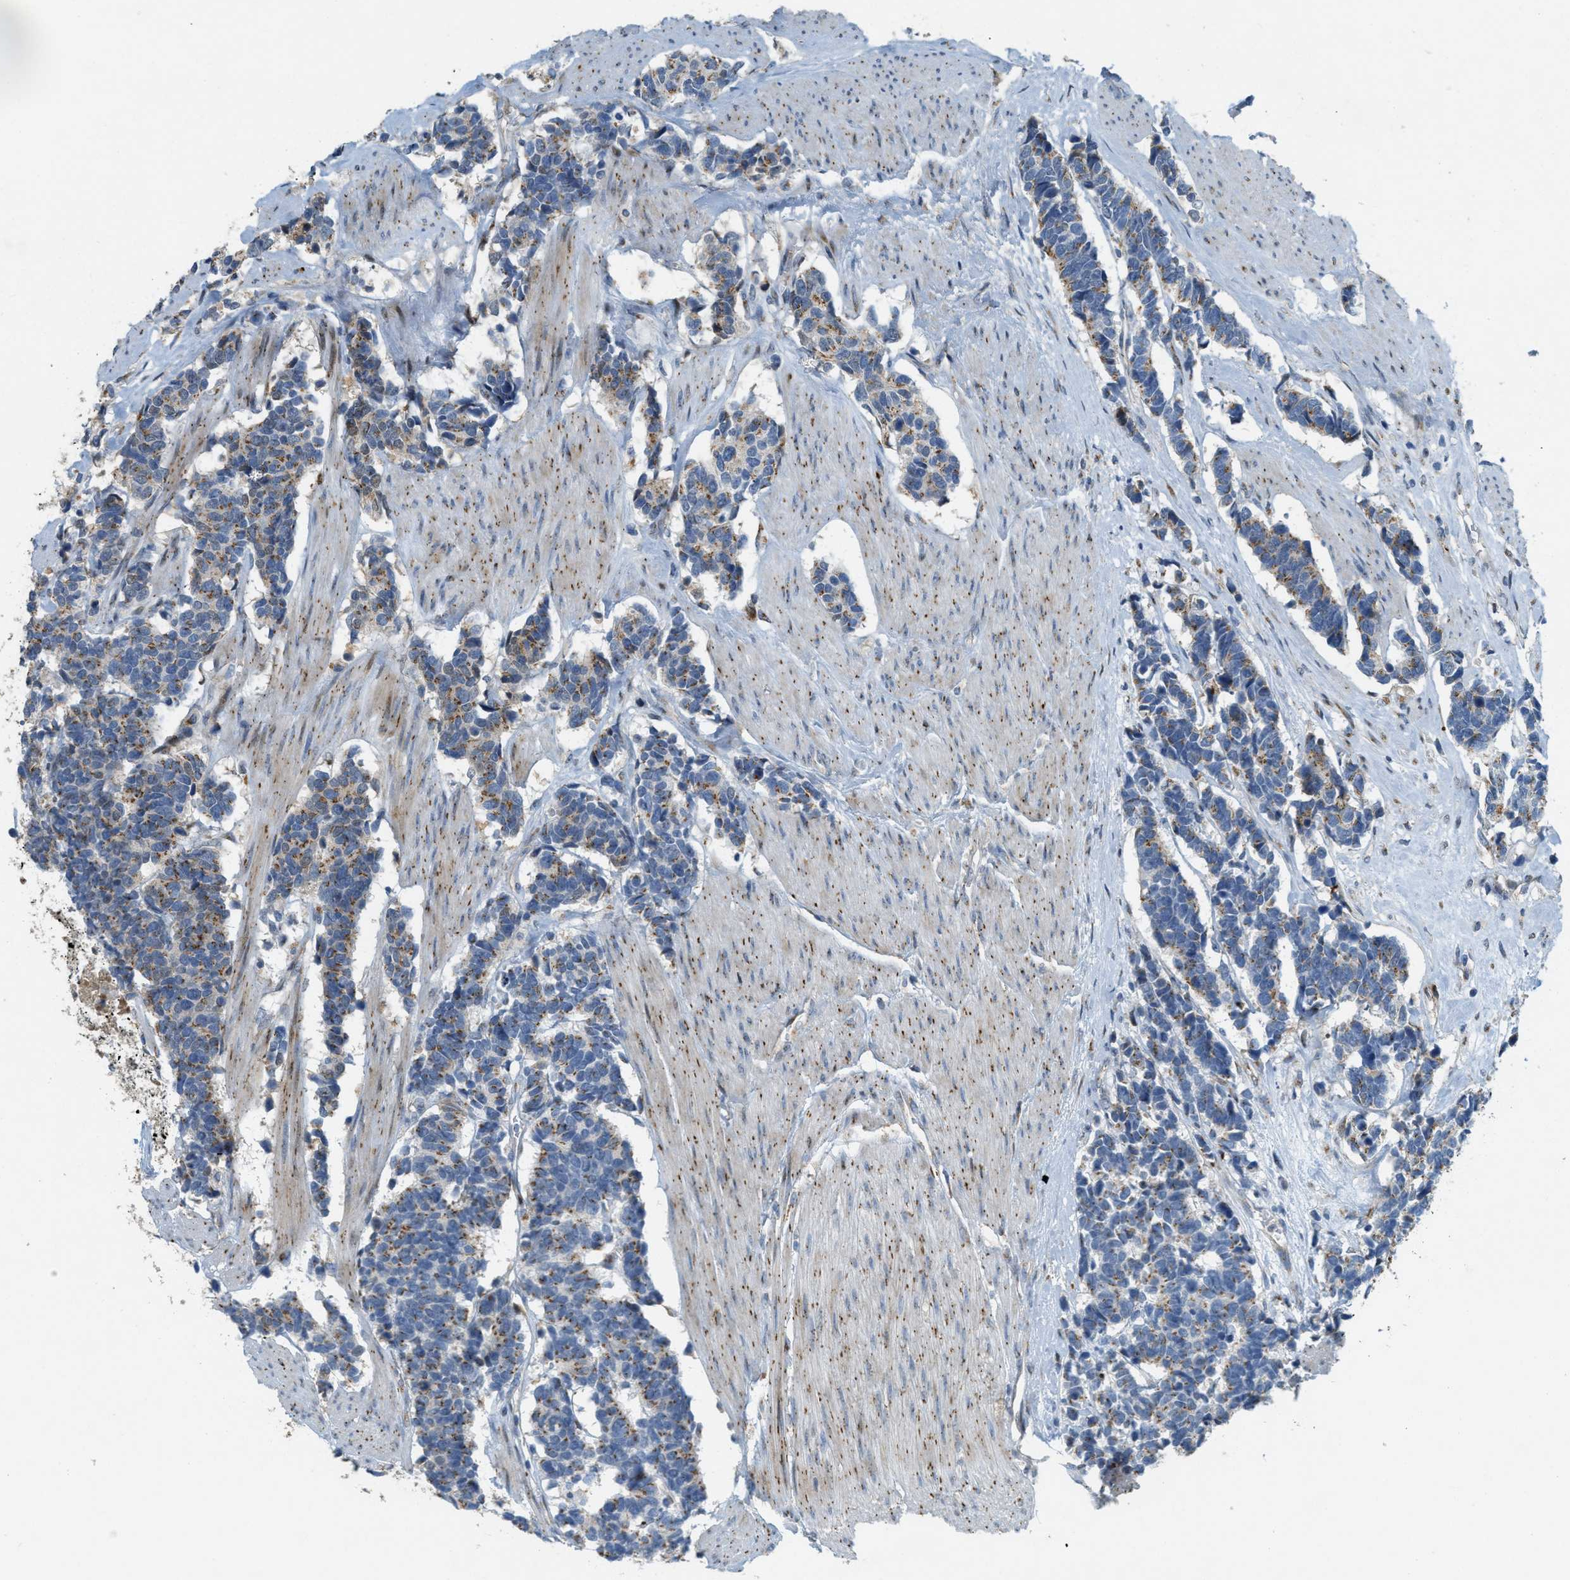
{"staining": {"intensity": "moderate", "quantity": "25%-75%", "location": "cytoplasmic/membranous"}, "tissue": "carcinoid", "cell_type": "Tumor cells", "image_type": "cancer", "snomed": [{"axis": "morphology", "description": "Carcinoma, NOS"}, {"axis": "morphology", "description": "Carcinoid, malignant, NOS"}, {"axis": "topography", "description": "Urinary bladder"}], "caption": "Carcinoid stained with immunohistochemistry (IHC) reveals moderate cytoplasmic/membranous expression in approximately 25%-75% of tumor cells.", "gene": "ZFPL1", "patient": {"sex": "male", "age": 57}}